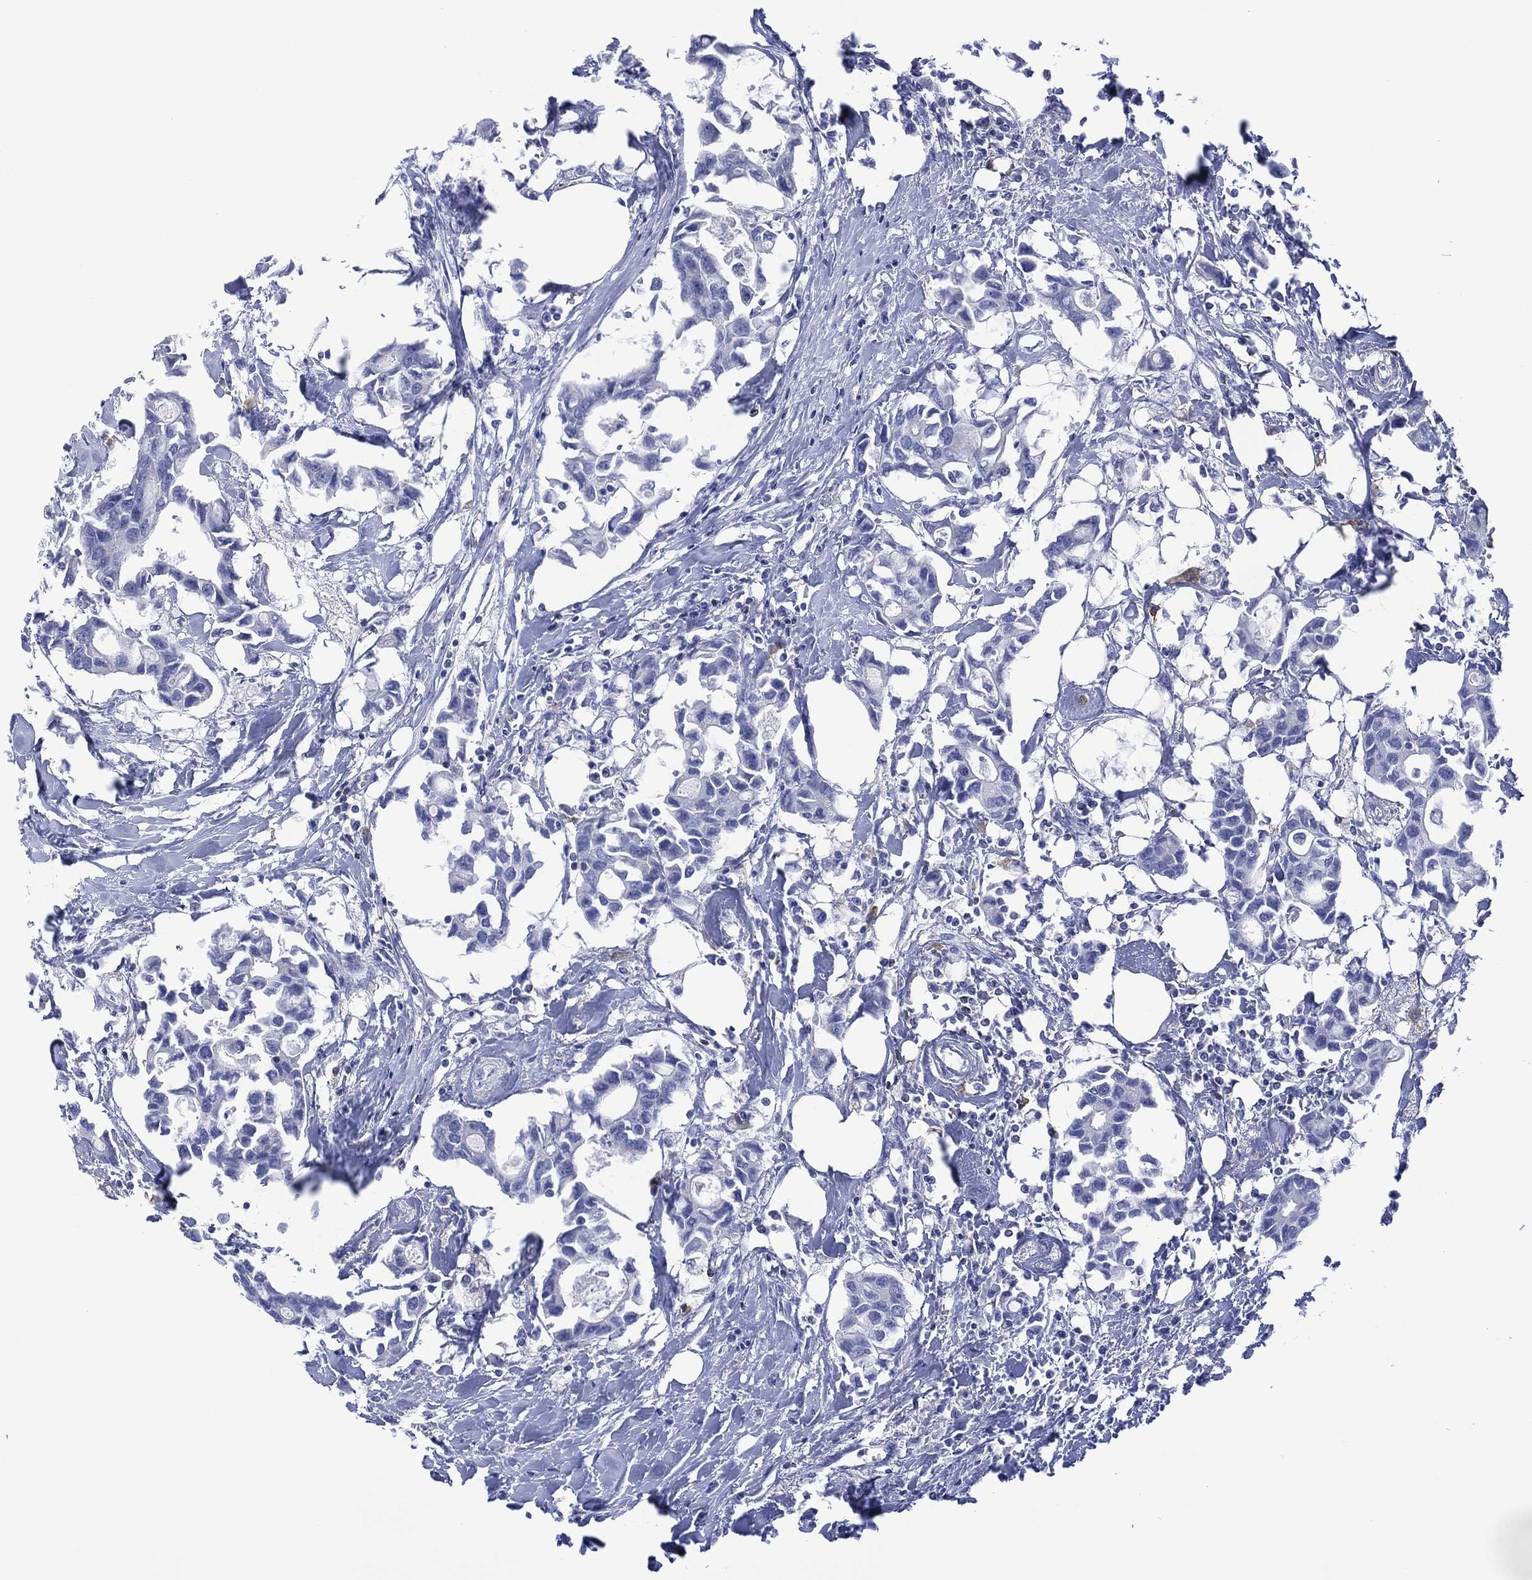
{"staining": {"intensity": "negative", "quantity": "none", "location": "none"}, "tissue": "breast cancer", "cell_type": "Tumor cells", "image_type": "cancer", "snomed": [{"axis": "morphology", "description": "Duct carcinoma"}, {"axis": "topography", "description": "Breast"}], "caption": "Human breast cancer (intraductal carcinoma) stained for a protein using immunohistochemistry (IHC) exhibits no positivity in tumor cells.", "gene": "DPP4", "patient": {"sex": "female", "age": 83}}